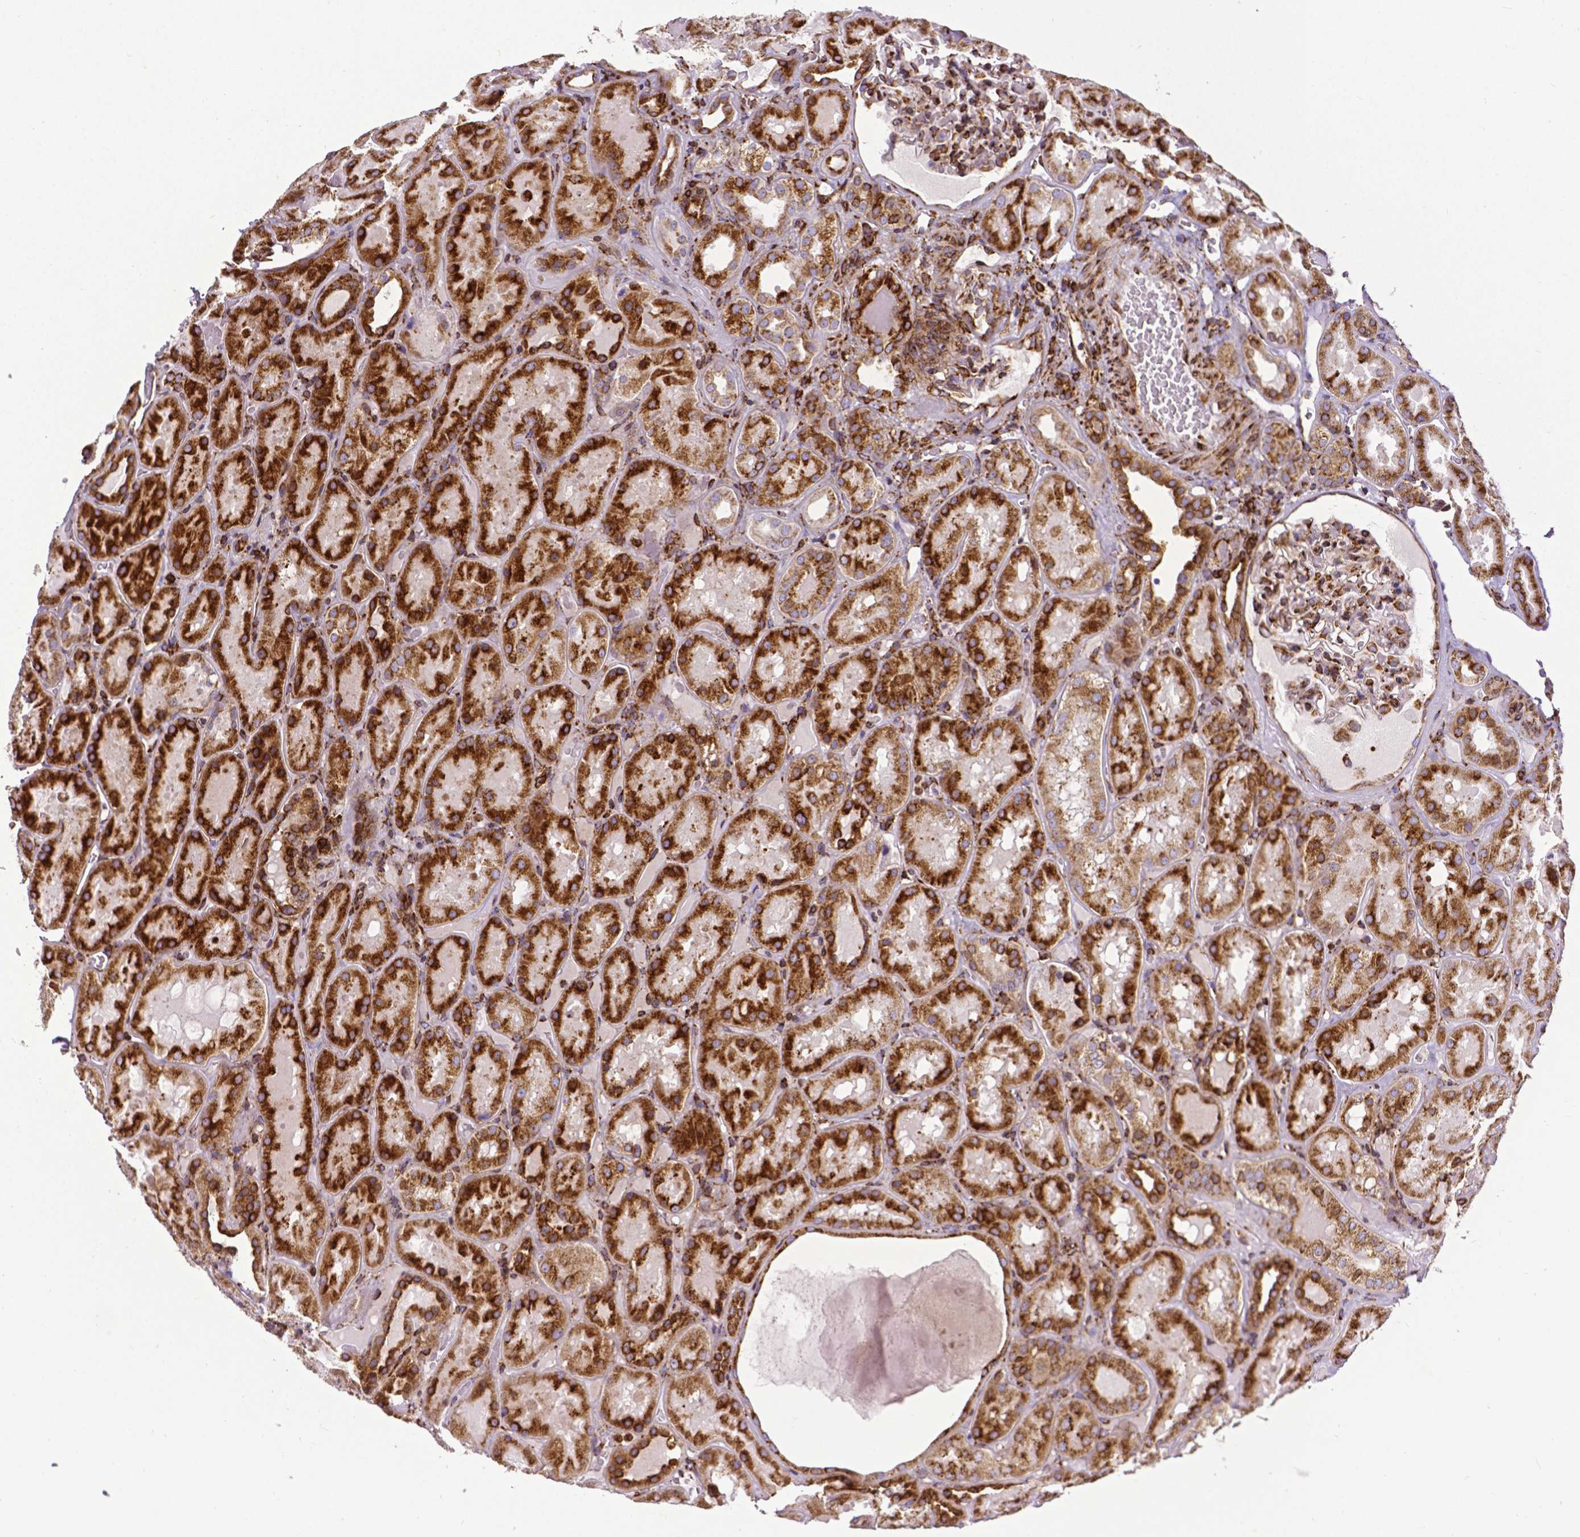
{"staining": {"intensity": "strong", "quantity": "25%-75%", "location": "cytoplasmic/membranous"}, "tissue": "kidney", "cell_type": "Cells in glomeruli", "image_type": "normal", "snomed": [{"axis": "morphology", "description": "Normal tissue, NOS"}, {"axis": "topography", "description": "Kidney"}], "caption": "Strong cytoplasmic/membranous expression is present in about 25%-75% of cells in glomeruli in unremarkable kidney.", "gene": "MTDH", "patient": {"sex": "male", "age": 73}}